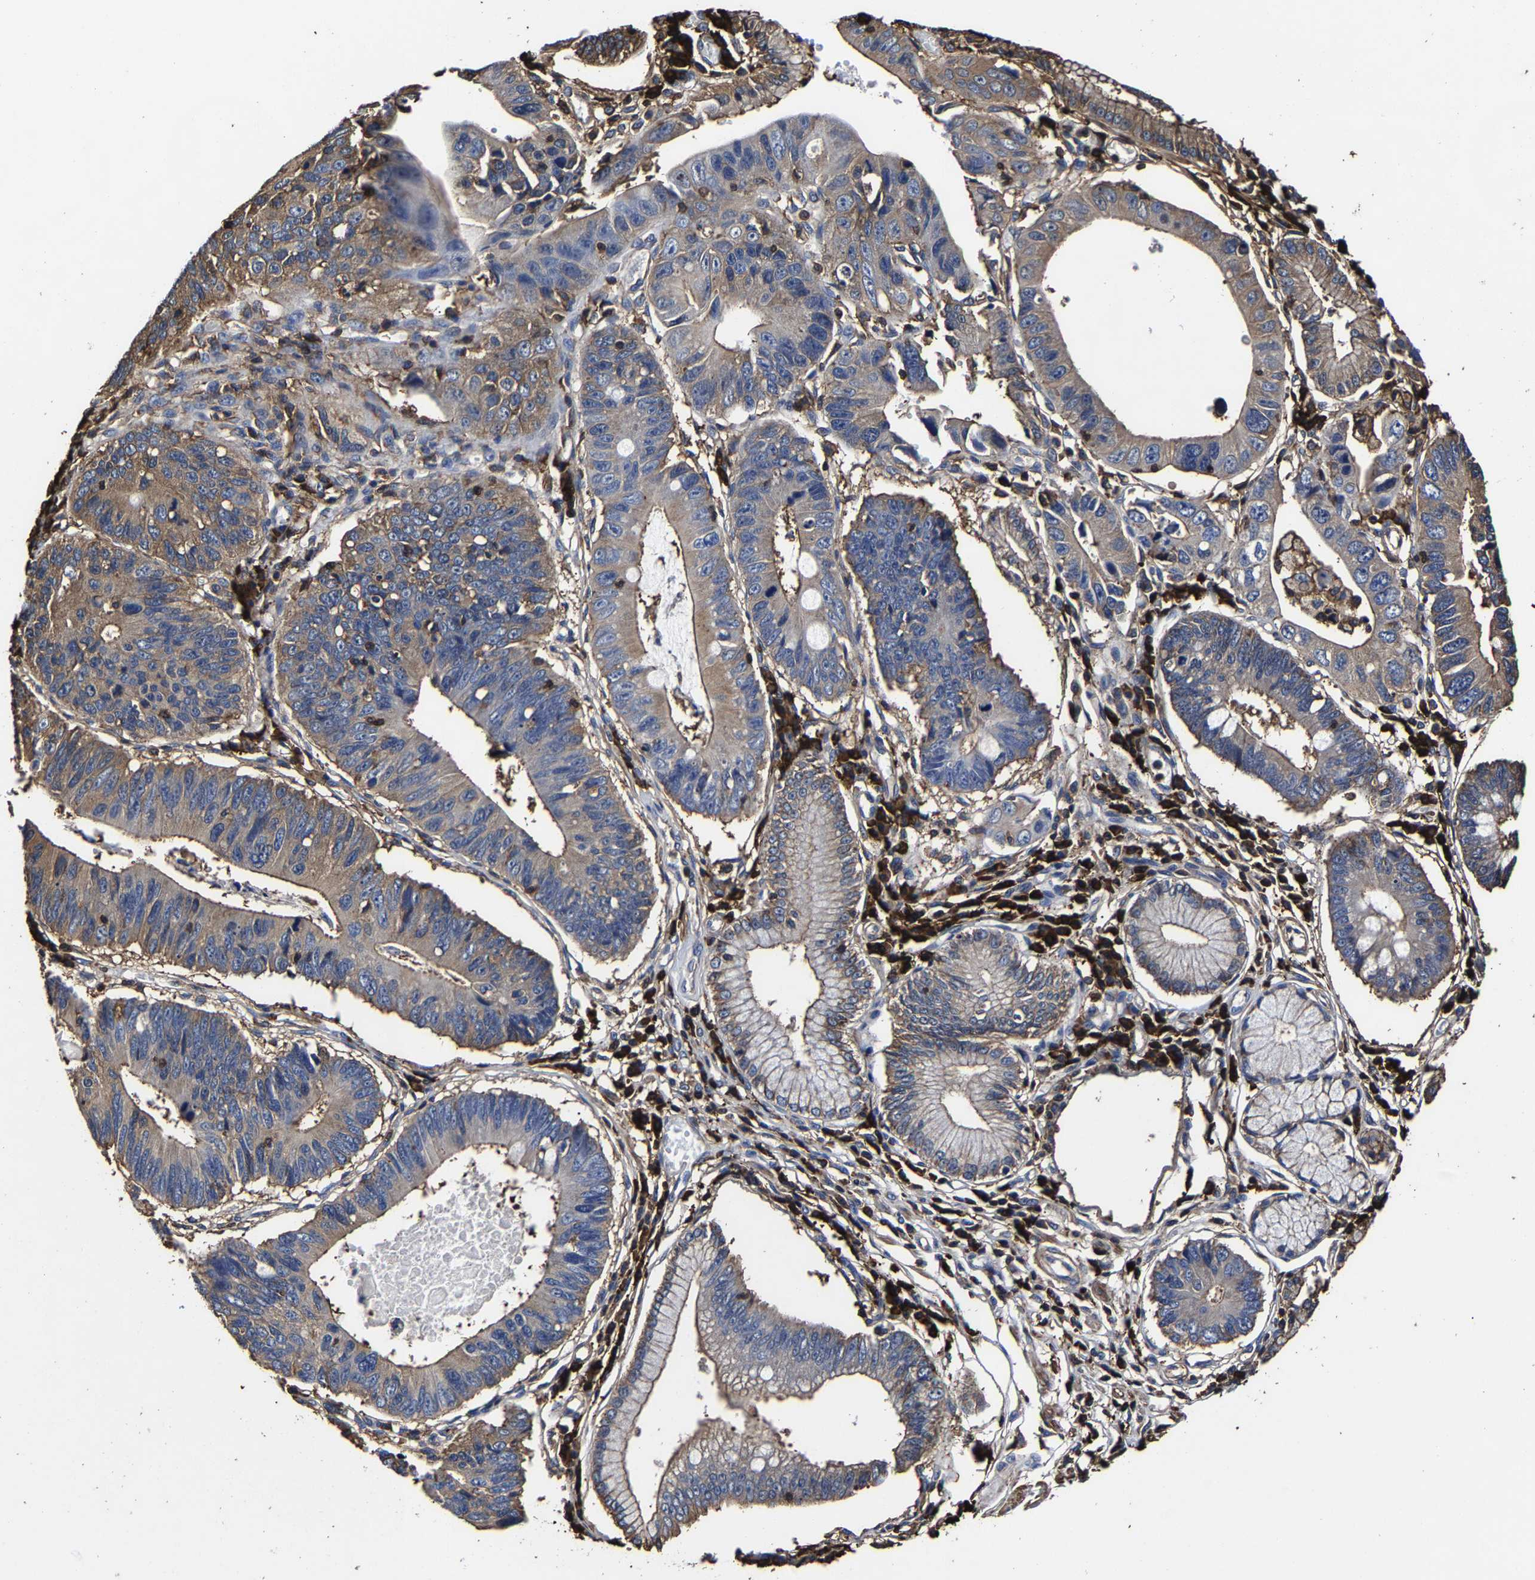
{"staining": {"intensity": "weak", "quantity": ">75%", "location": "cytoplasmic/membranous"}, "tissue": "stomach cancer", "cell_type": "Tumor cells", "image_type": "cancer", "snomed": [{"axis": "morphology", "description": "Adenocarcinoma, NOS"}, {"axis": "topography", "description": "Stomach"}], "caption": "Immunohistochemistry (IHC) of stomach cancer reveals low levels of weak cytoplasmic/membranous positivity in about >75% of tumor cells.", "gene": "SSH3", "patient": {"sex": "male", "age": 59}}